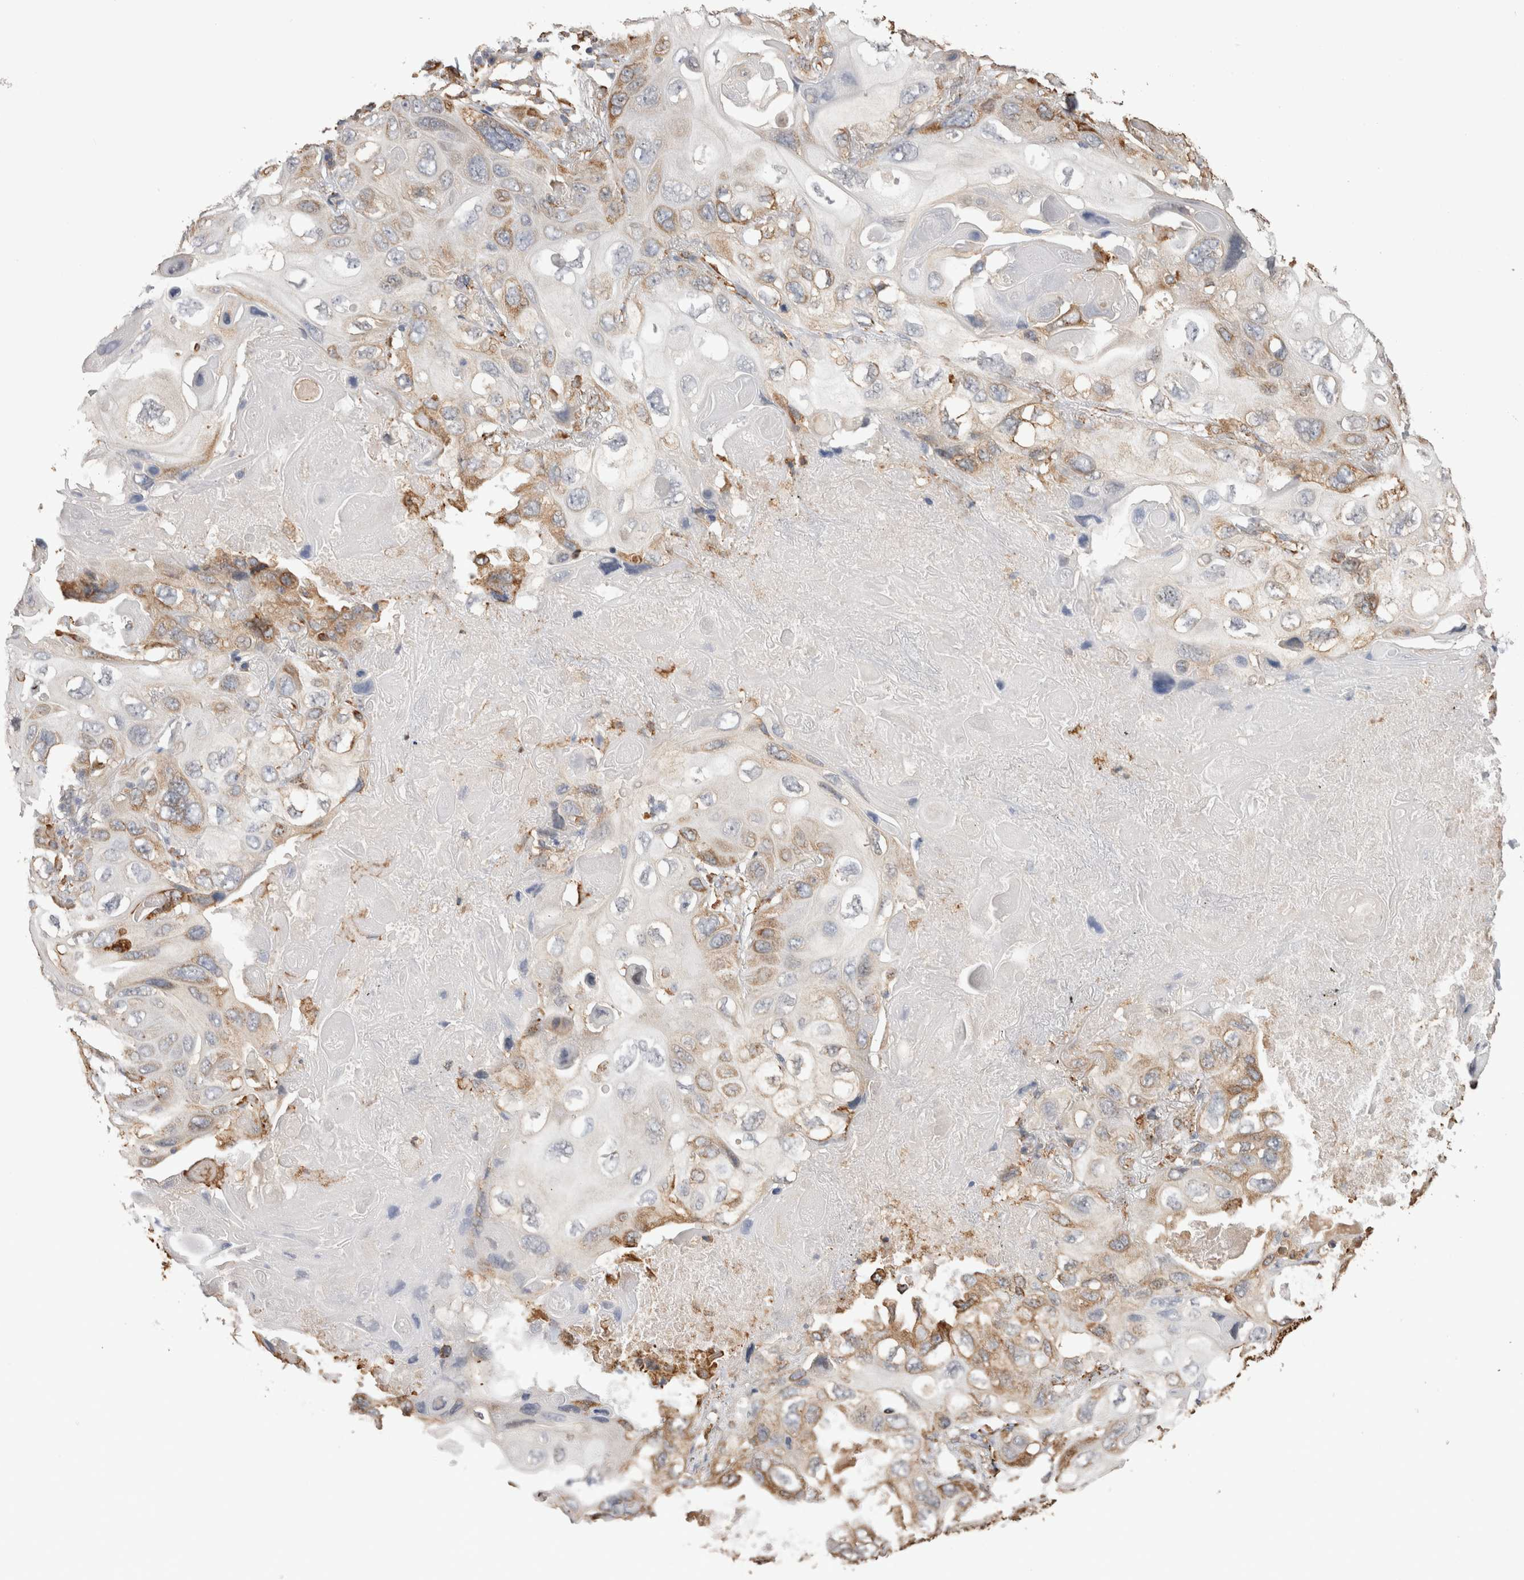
{"staining": {"intensity": "moderate", "quantity": "25%-75%", "location": "cytoplasmic/membranous"}, "tissue": "lung cancer", "cell_type": "Tumor cells", "image_type": "cancer", "snomed": [{"axis": "morphology", "description": "Squamous cell carcinoma, NOS"}, {"axis": "topography", "description": "Lung"}], "caption": "The histopathology image shows a brown stain indicating the presence of a protein in the cytoplasmic/membranous of tumor cells in lung squamous cell carcinoma.", "gene": "LRPAP1", "patient": {"sex": "female", "age": 73}}